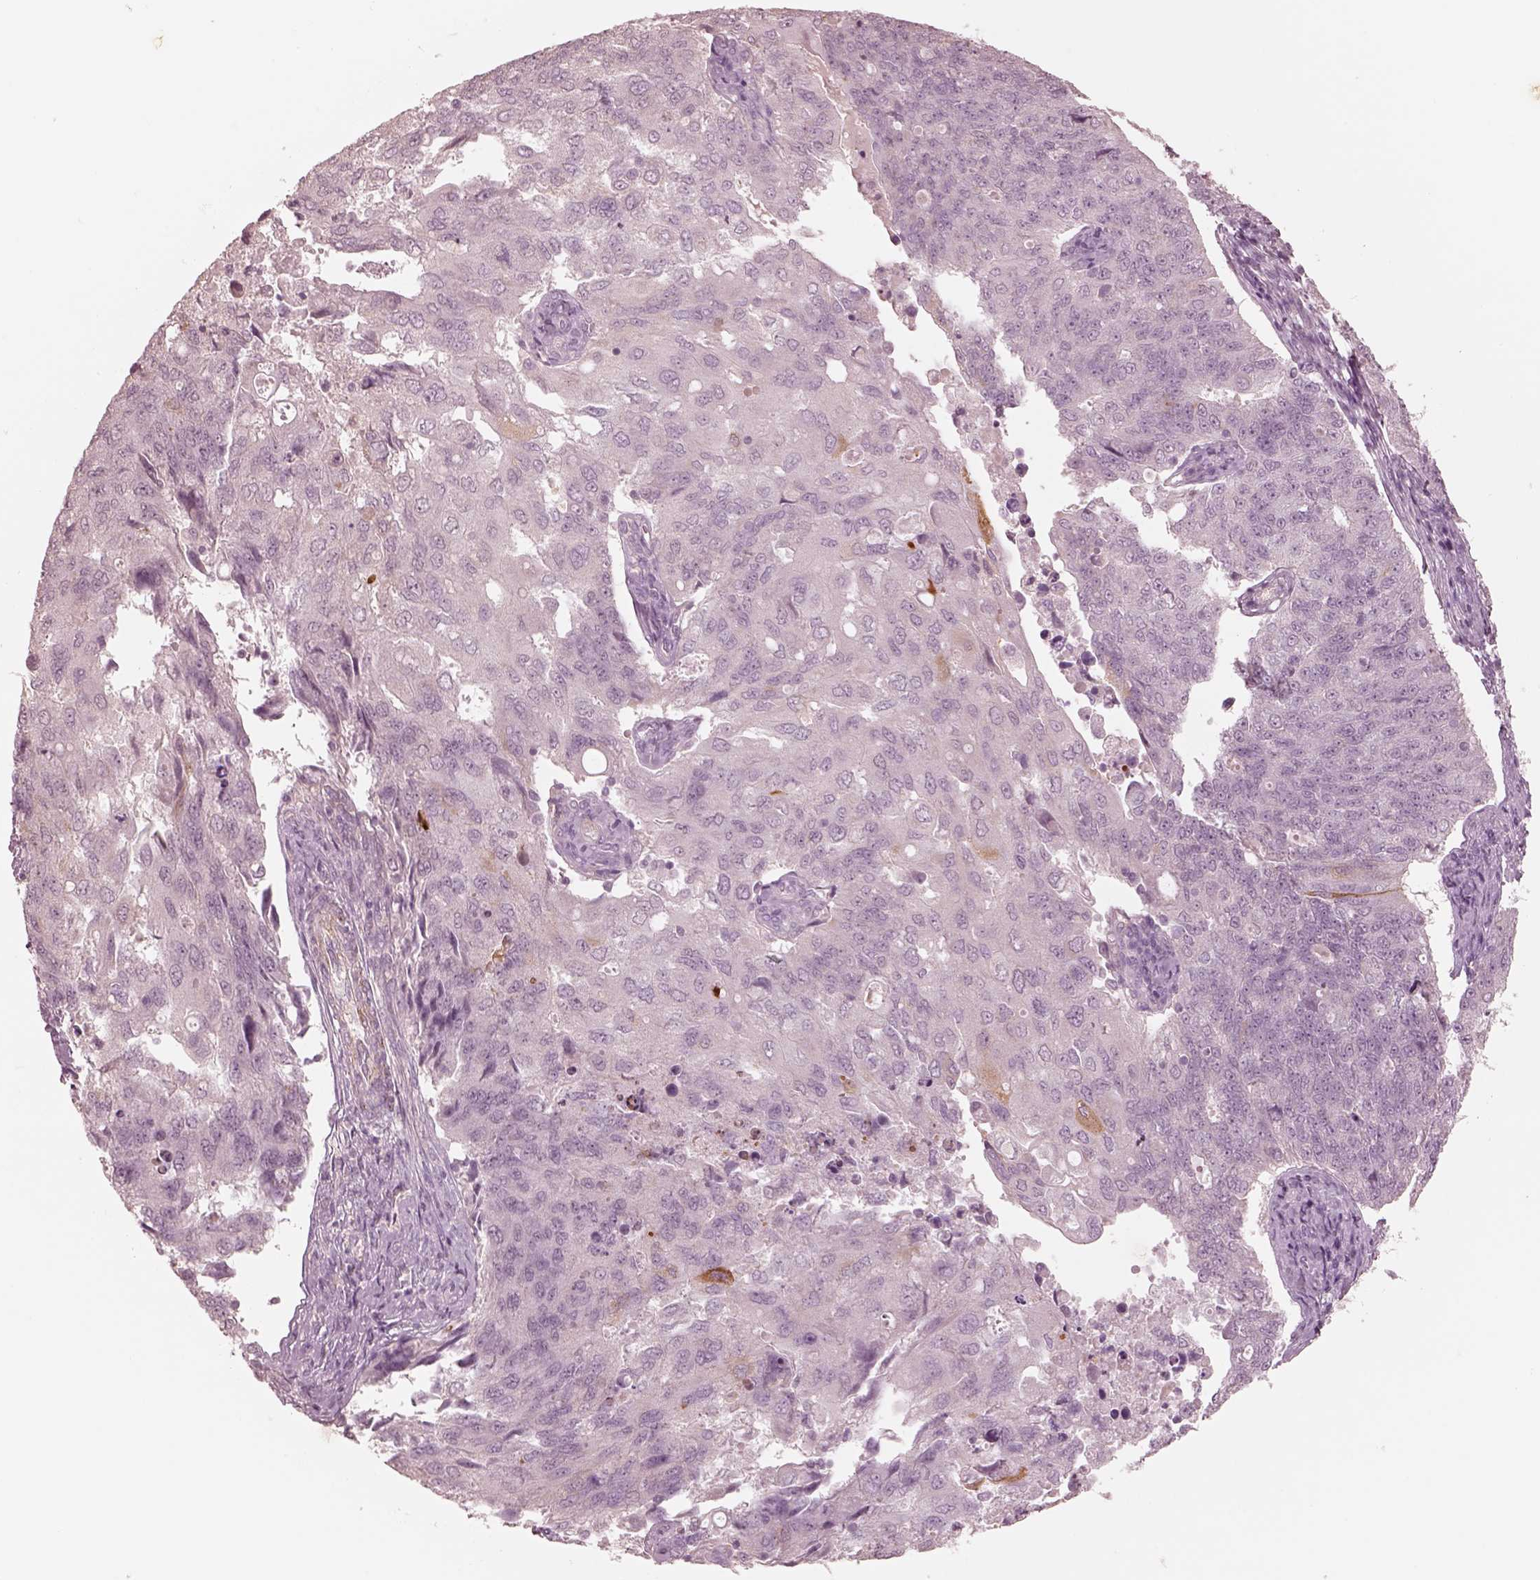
{"staining": {"intensity": "negative", "quantity": "none", "location": "none"}, "tissue": "endometrial cancer", "cell_type": "Tumor cells", "image_type": "cancer", "snomed": [{"axis": "morphology", "description": "Adenocarcinoma, NOS"}, {"axis": "topography", "description": "Endometrium"}], "caption": "Endometrial cancer was stained to show a protein in brown. There is no significant staining in tumor cells.", "gene": "DNAAF9", "patient": {"sex": "female", "age": 43}}